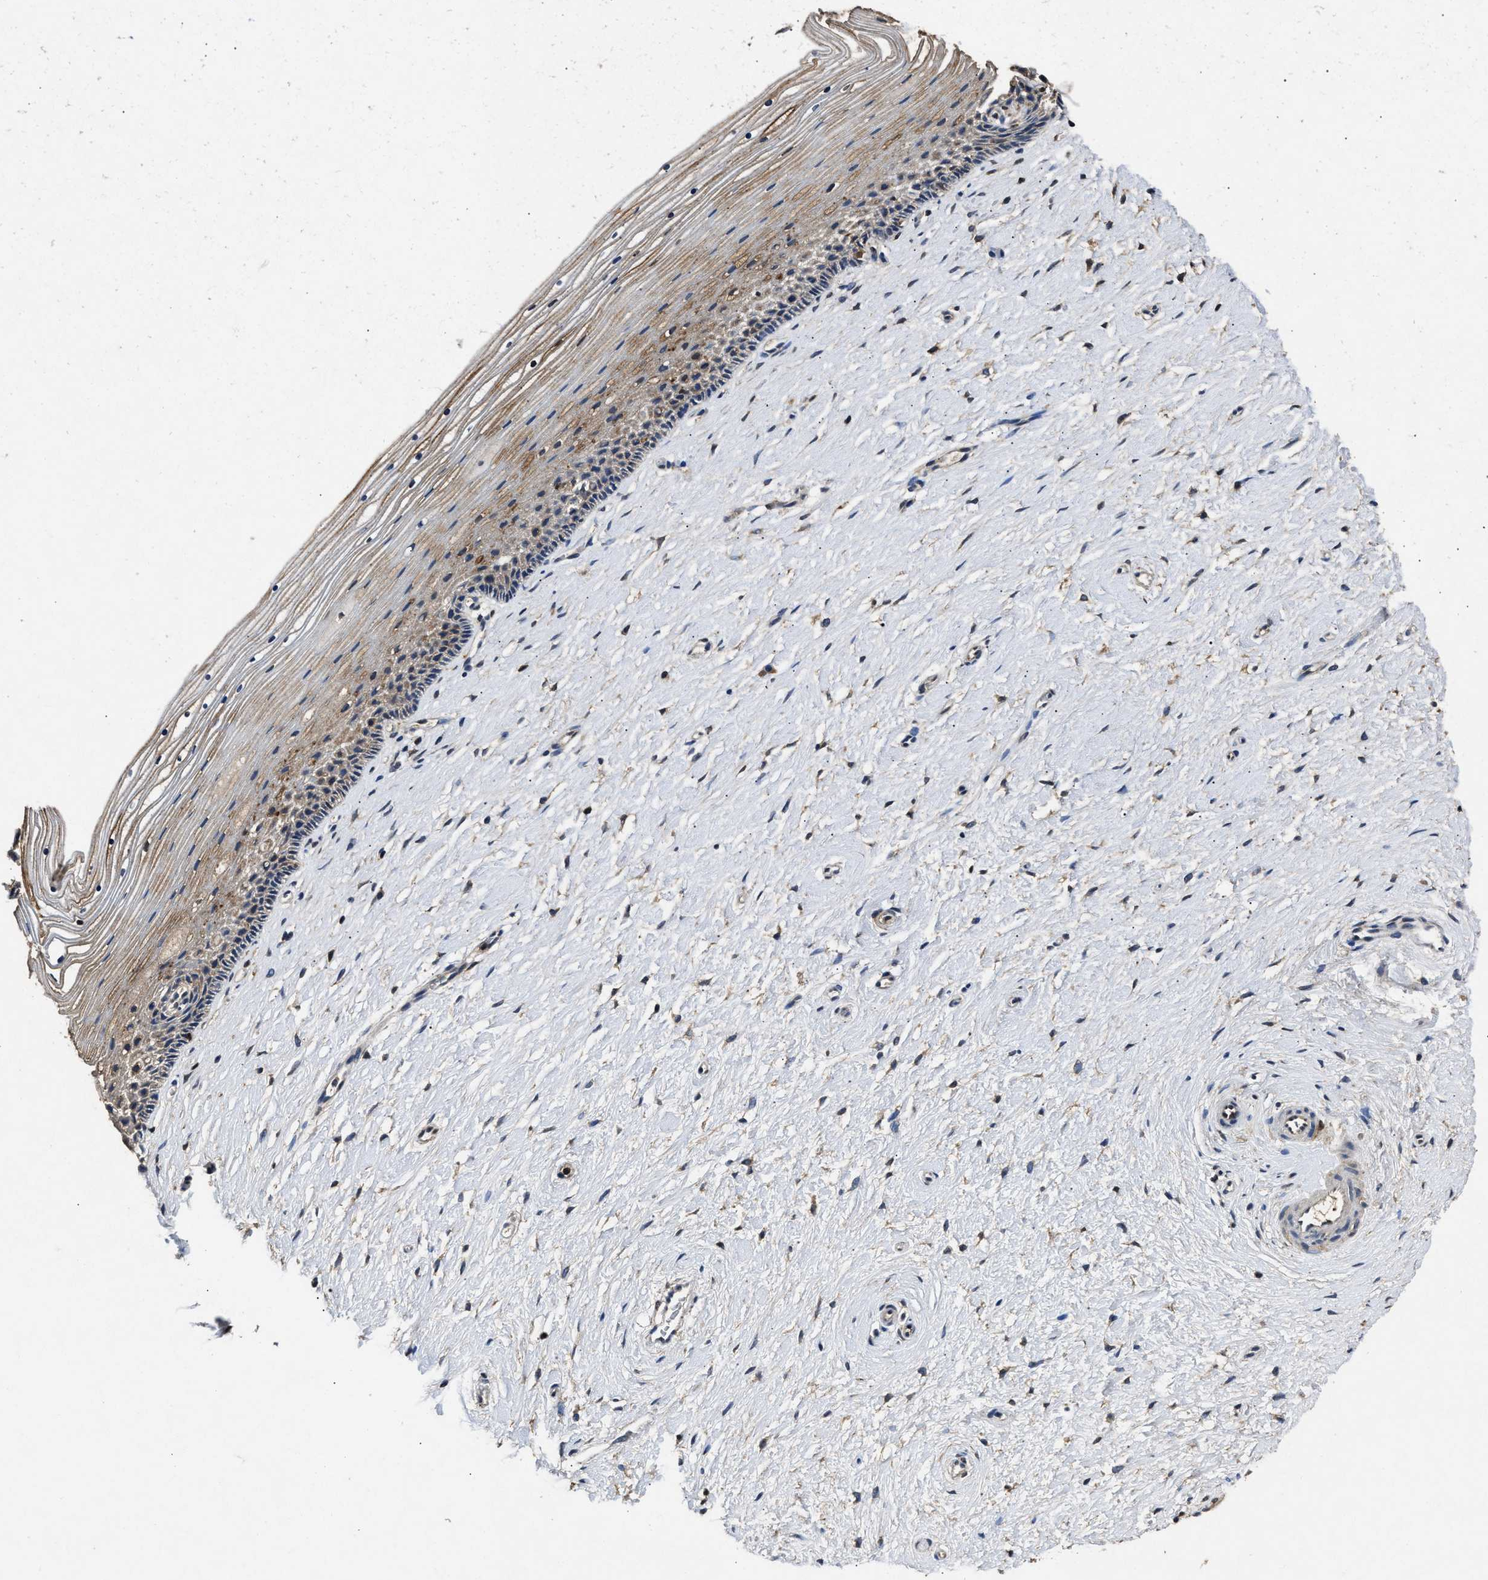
{"staining": {"intensity": "moderate", "quantity": ">75%", "location": "cytoplasmic/membranous"}, "tissue": "cervix", "cell_type": "Squamous epithelial cells", "image_type": "normal", "snomed": [{"axis": "morphology", "description": "Normal tissue, NOS"}, {"axis": "topography", "description": "Cervix"}], "caption": "IHC staining of benign cervix, which shows medium levels of moderate cytoplasmic/membranous positivity in about >75% of squamous epithelial cells indicating moderate cytoplasmic/membranous protein expression. The staining was performed using DAB (3,3'-diaminobenzidine) (brown) for protein detection and nuclei were counterstained in hematoxylin (blue).", "gene": "ACAT2", "patient": {"sex": "female", "age": 39}}